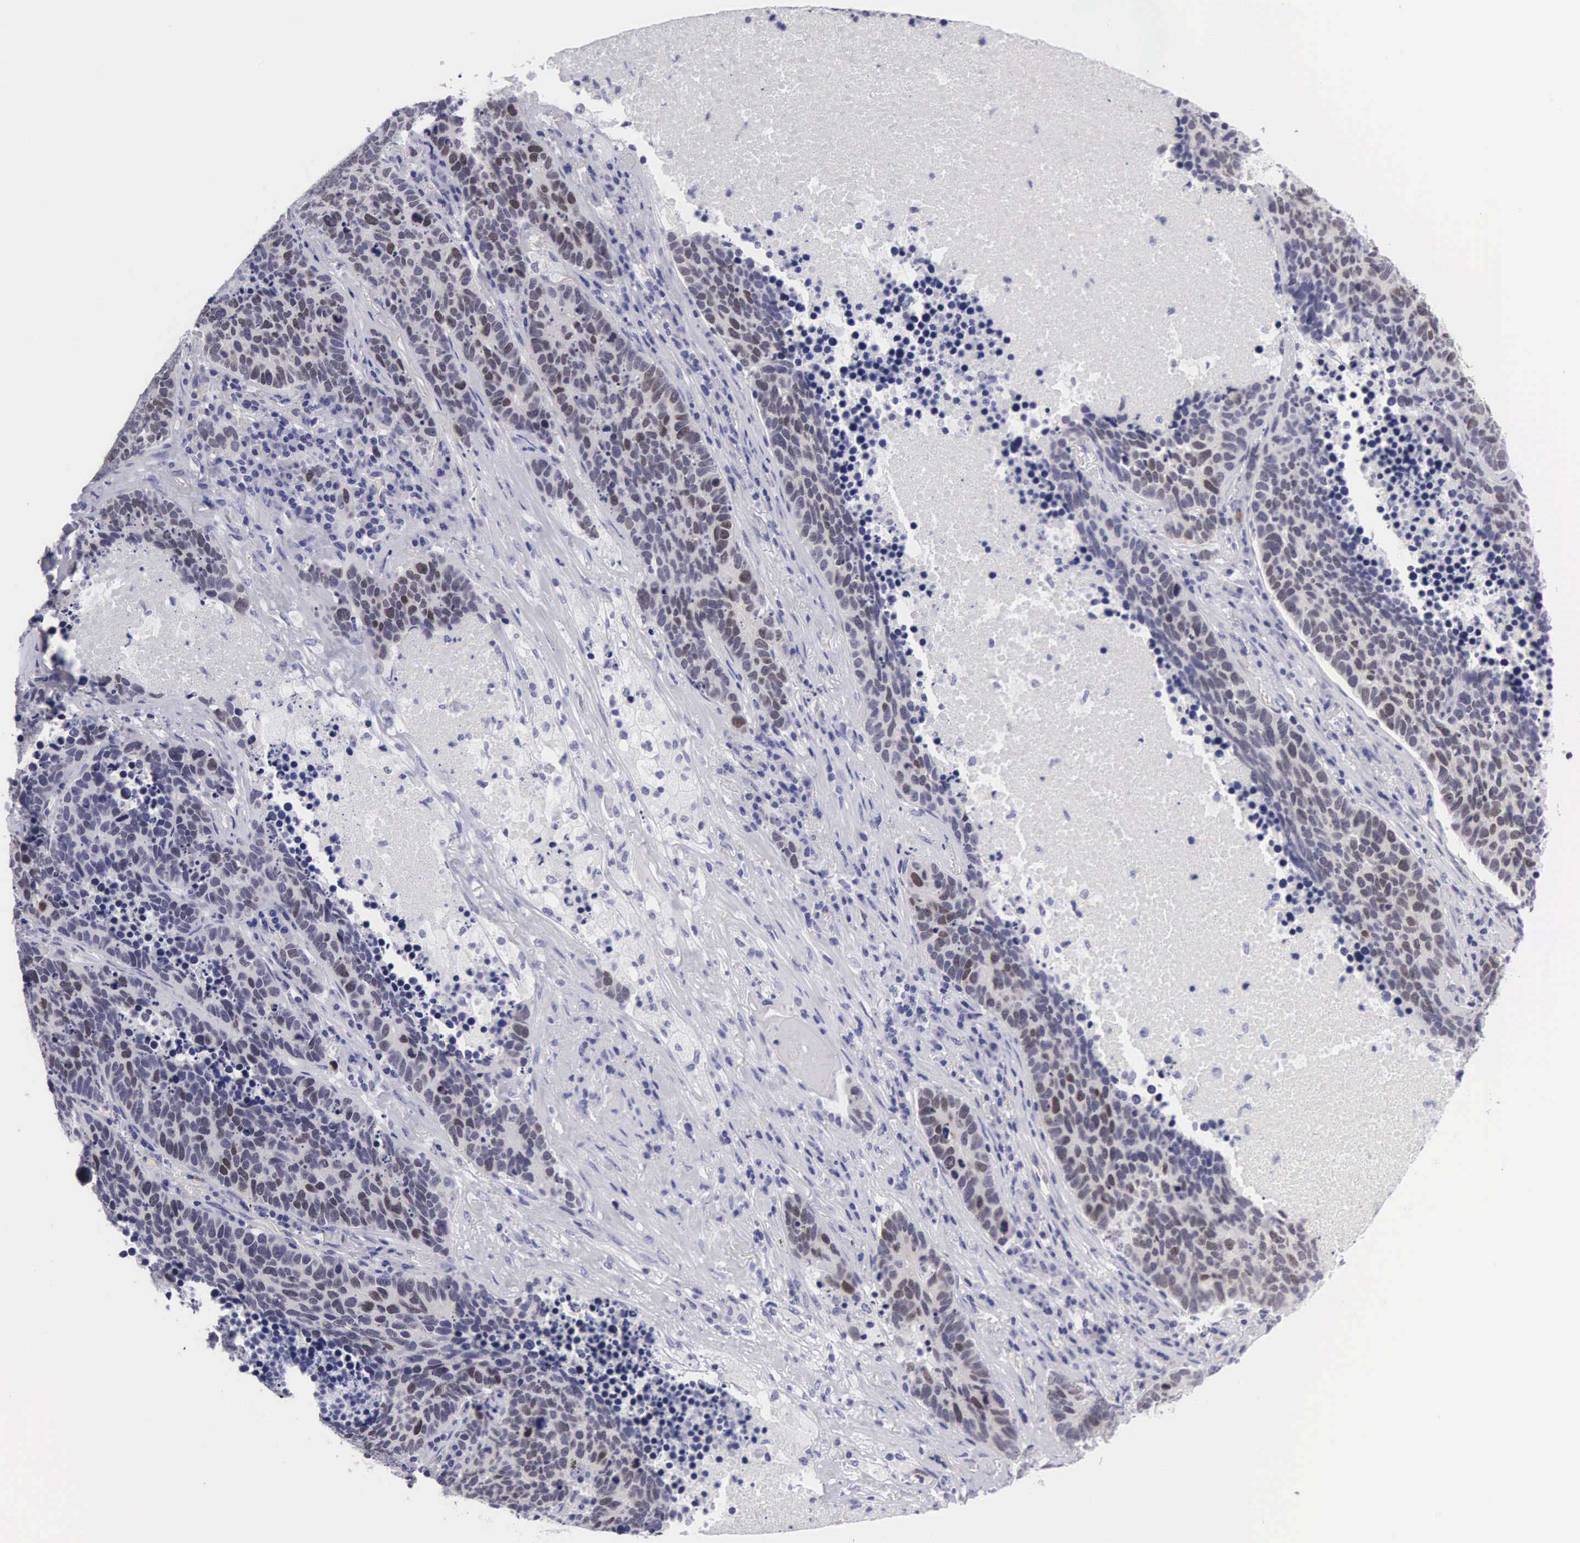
{"staining": {"intensity": "weak", "quantity": "<25%", "location": "cytoplasmic/membranous,nuclear"}, "tissue": "lung cancer", "cell_type": "Tumor cells", "image_type": "cancer", "snomed": [{"axis": "morphology", "description": "Neoplasm, malignant, NOS"}, {"axis": "topography", "description": "Lung"}], "caption": "A high-resolution histopathology image shows immunohistochemistry (IHC) staining of lung cancer (malignant neoplasm), which reveals no significant positivity in tumor cells.", "gene": "SOX11", "patient": {"sex": "female", "age": 75}}